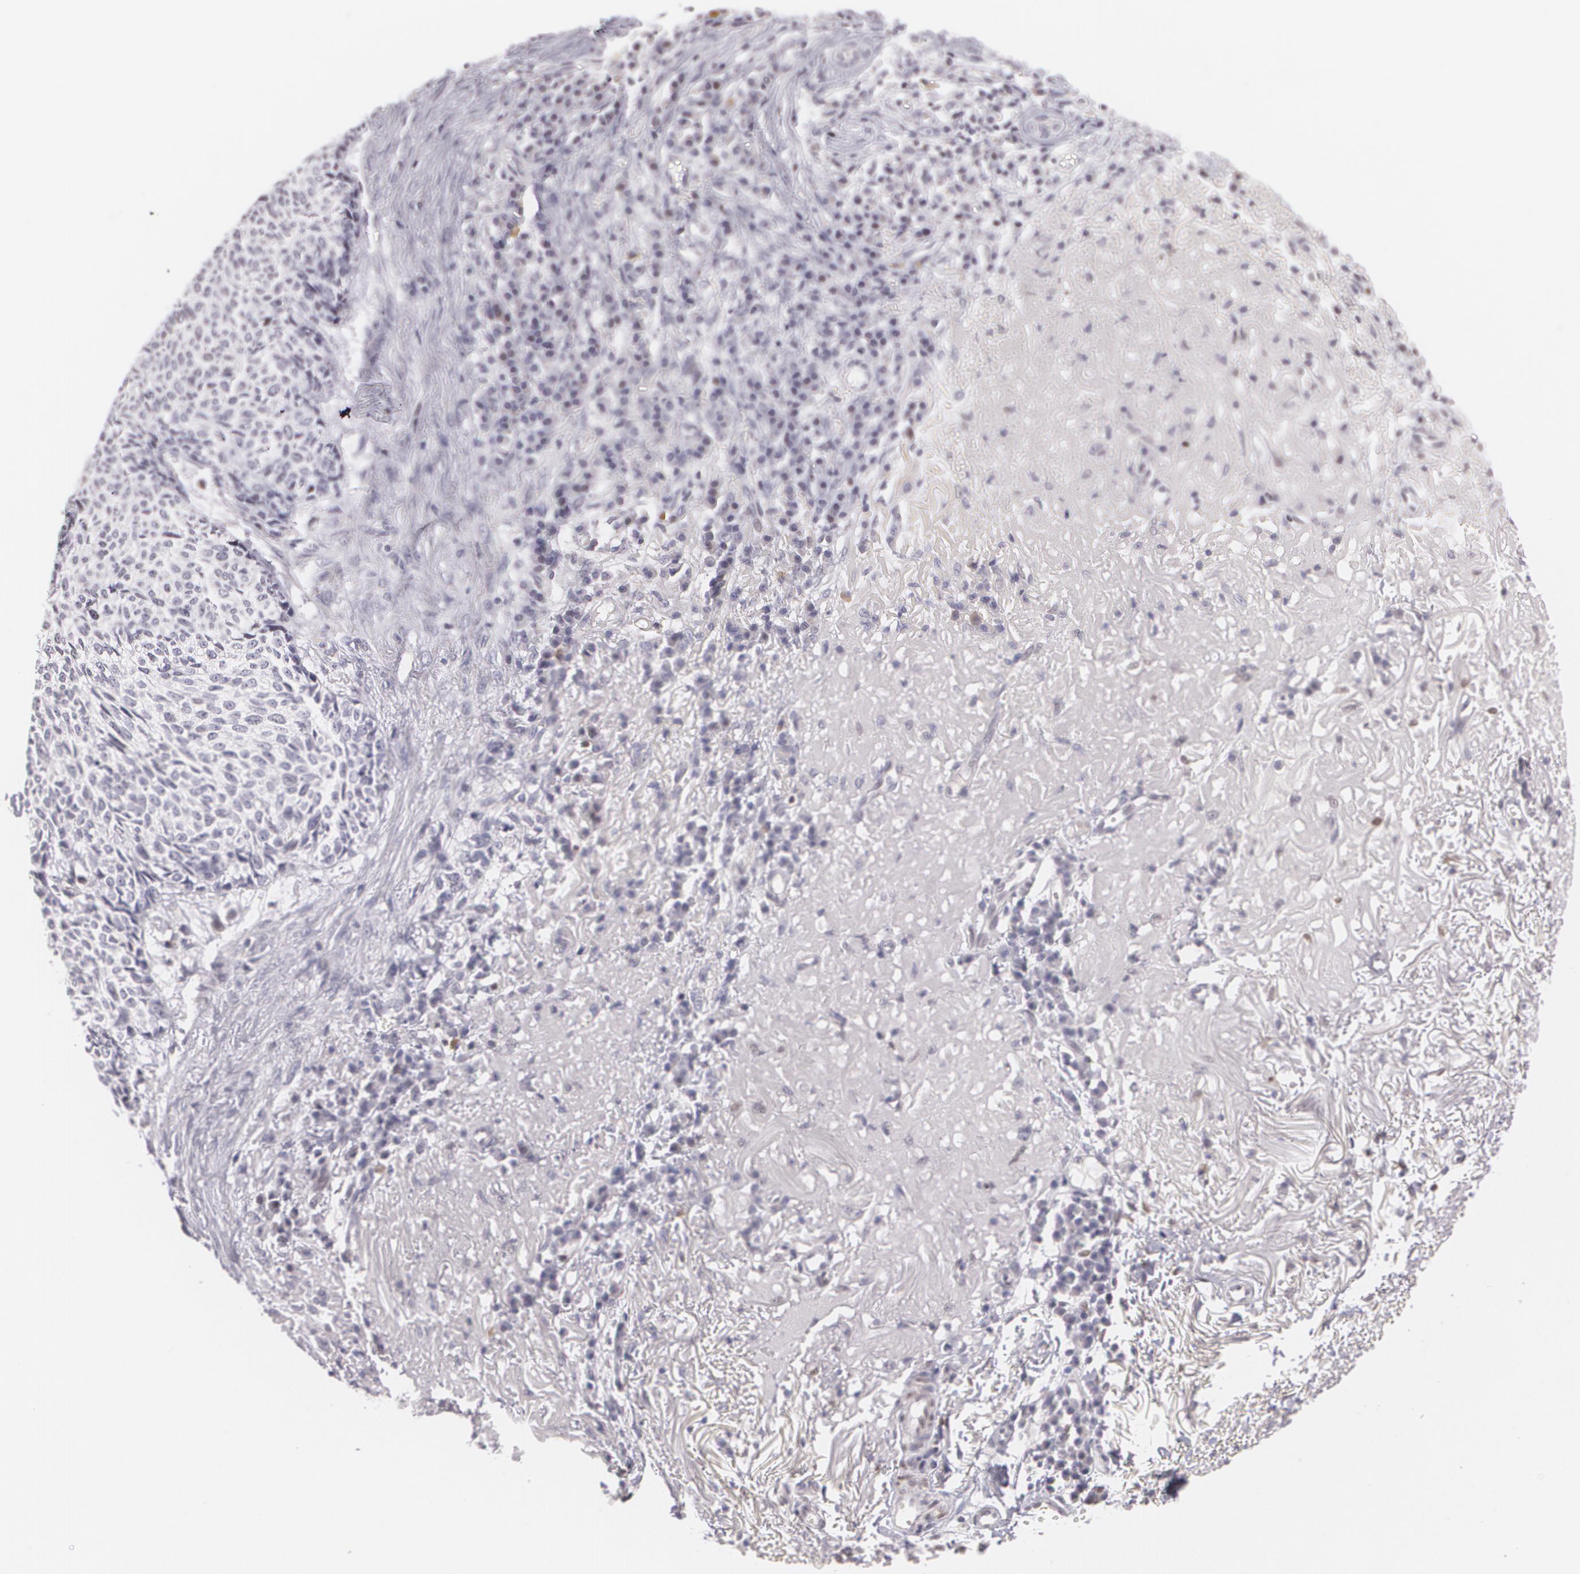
{"staining": {"intensity": "negative", "quantity": "none", "location": "none"}, "tissue": "skin cancer", "cell_type": "Tumor cells", "image_type": "cancer", "snomed": [{"axis": "morphology", "description": "Basal cell carcinoma"}, {"axis": "topography", "description": "Skin"}], "caption": "DAB immunohistochemical staining of skin cancer (basal cell carcinoma) shows no significant staining in tumor cells.", "gene": "ZBTB16", "patient": {"sex": "female", "age": 89}}